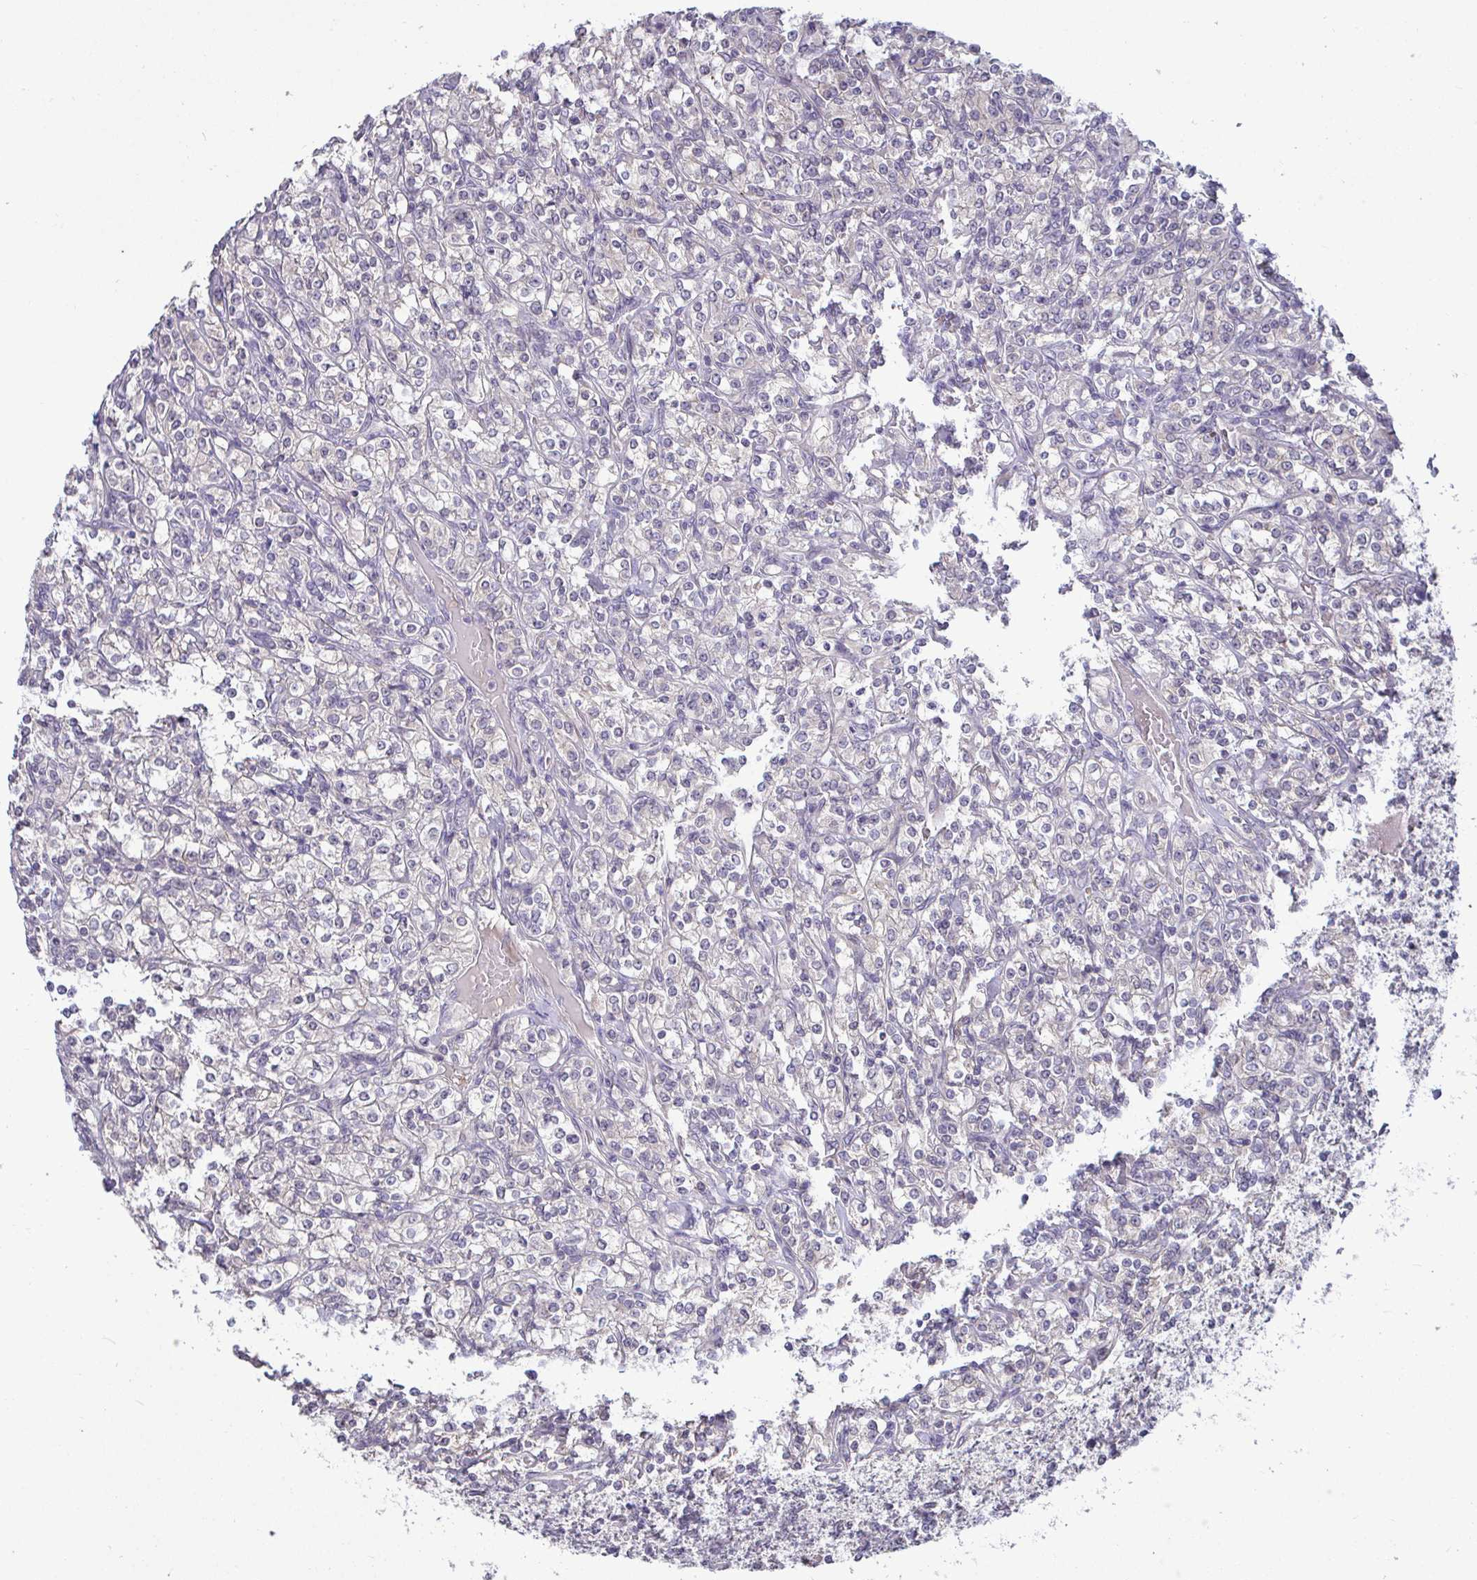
{"staining": {"intensity": "negative", "quantity": "none", "location": "none"}, "tissue": "renal cancer", "cell_type": "Tumor cells", "image_type": "cancer", "snomed": [{"axis": "morphology", "description": "Adenocarcinoma, NOS"}, {"axis": "topography", "description": "Kidney"}], "caption": "Protein analysis of renal cancer (adenocarcinoma) exhibits no significant positivity in tumor cells.", "gene": "GSTM1", "patient": {"sex": "male", "age": 77}}